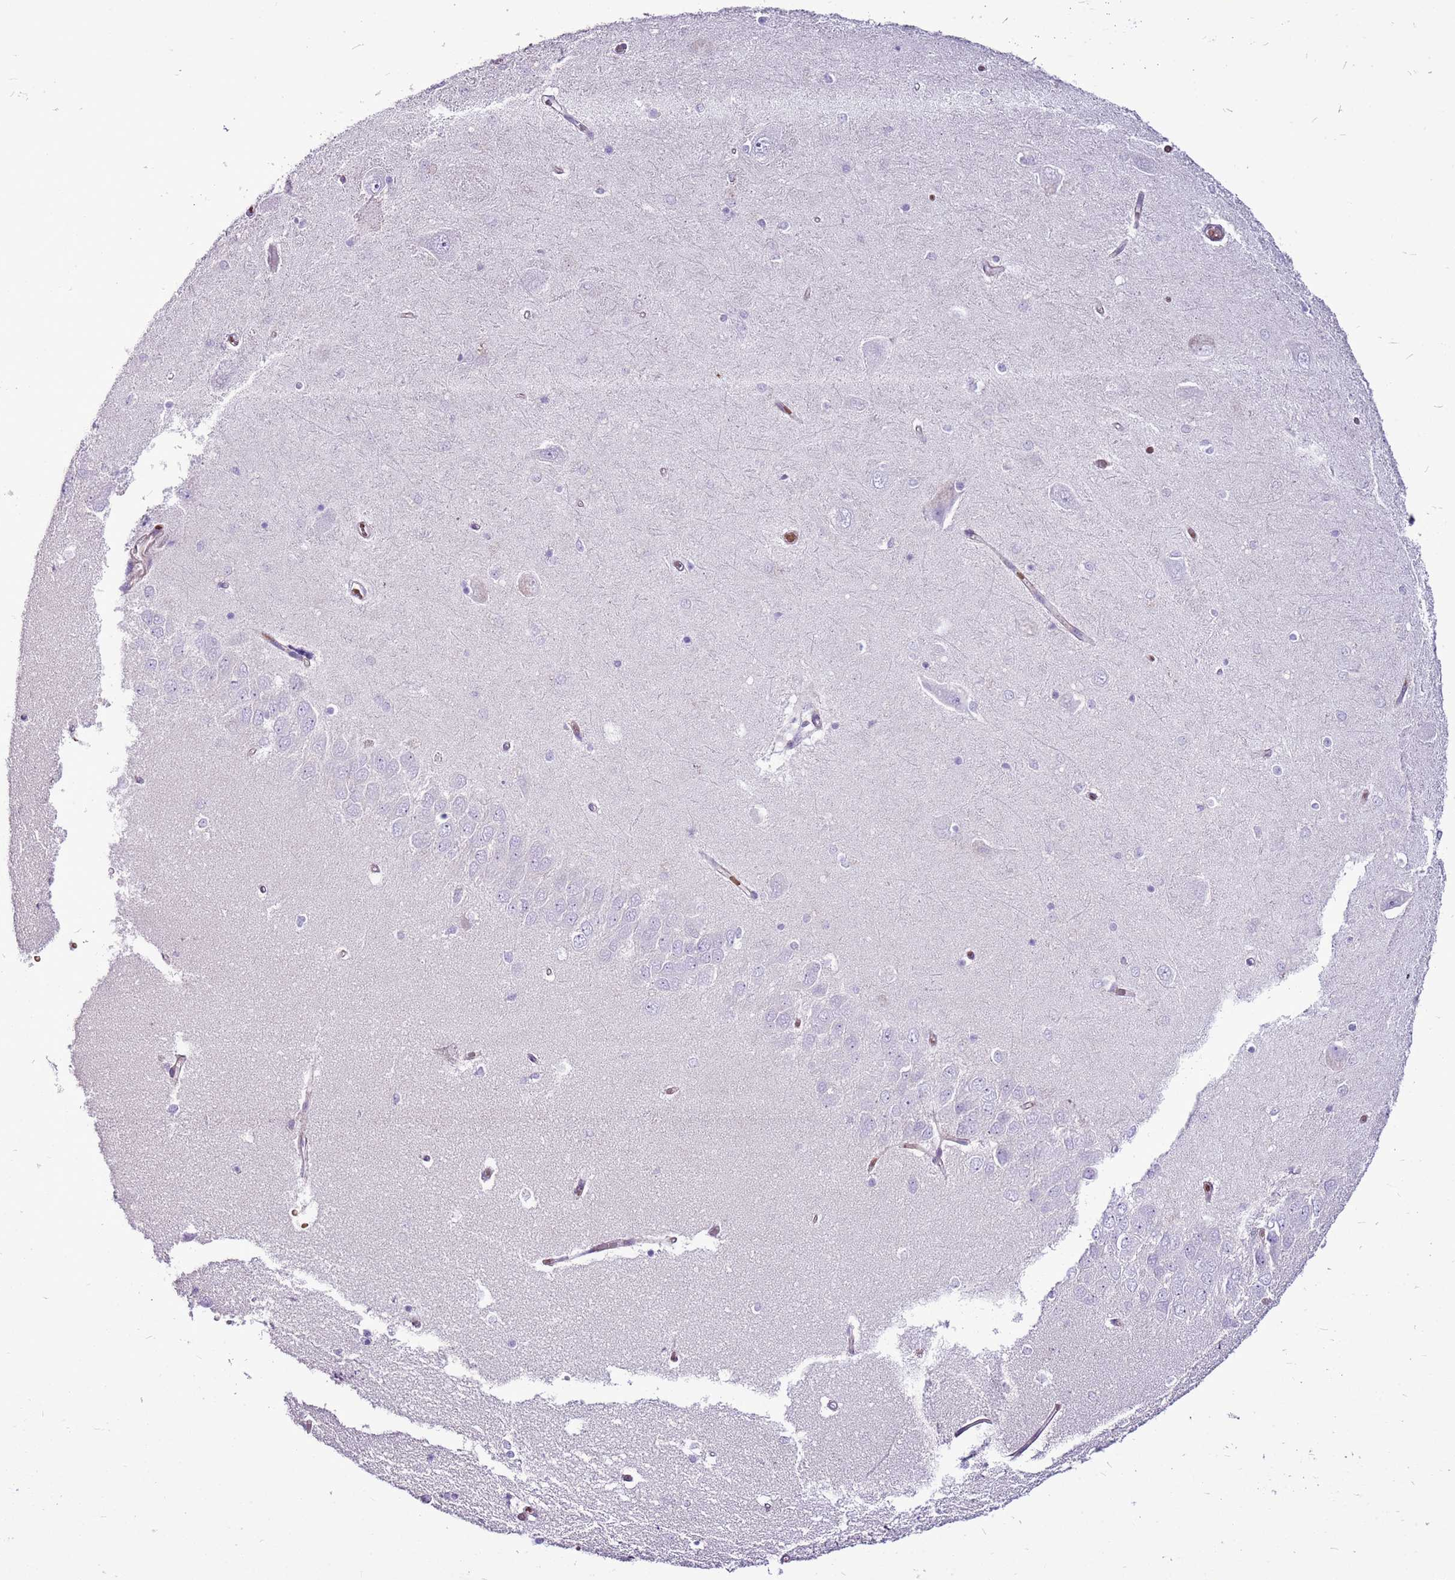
{"staining": {"intensity": "negative", "quantity": "none", "location": "none"}, "tissue": "hippocampus", "cell_type": "Glial cells", "image_type": "normal", "snomed": [{"axis": "morphology", "description": "Normal tissue, NOS"}, {"axis": "topography", "description": "Hippocampus"}], "caption": "Immunohistochemistry (IHC) micrograph of unremarkable human hippocampus stained for a protein (brown), which demonstrates no staining in glial cells.", "gene": "CHAC2", "patient": {"sex": "male", "age": 45}}